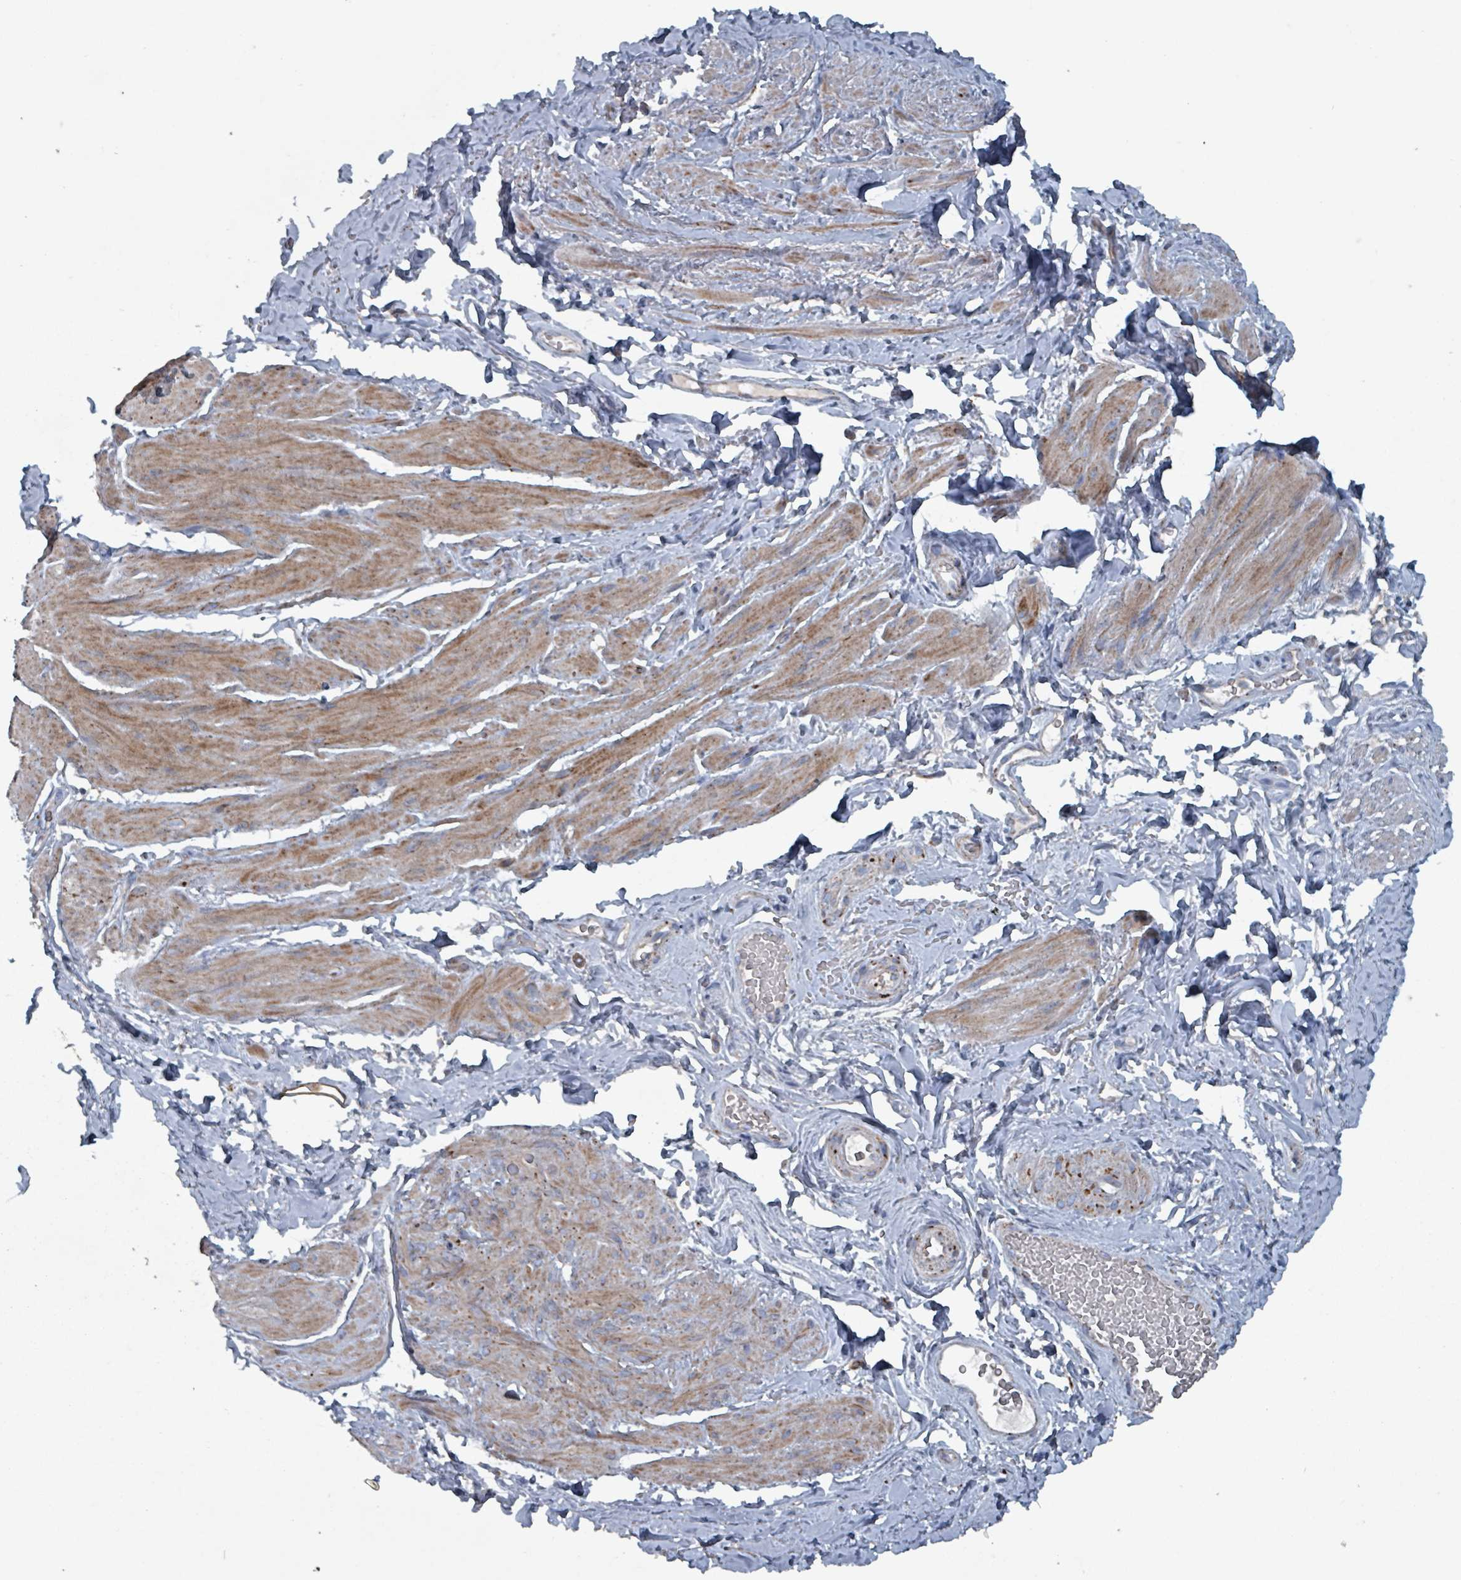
{"staining": {"intensity": "moderate", "quantity": ">75%", "location": "cytoplasmic/membranous"}, "tissue": "smooth muscle", "cell_type": "Smooth muscle cells", "image_type": "normal", "snomed": [{"axis": "morphology", "description": "Normal tissue, NOS"}, {"axis": "topography", "description": "Smooth muscle"}, {"axis": "topography", "description": "Peripheral nerve tissue"}], "caption": "Smooth muscle cells exhibit medium levels of moderate cytoplasmic/membranous expression in about >75% of cells in benign smooth muscle. Nuclei are stained in blue.", "gene": "ABHD18", "patient": {"sex": "male", "age": 69}}